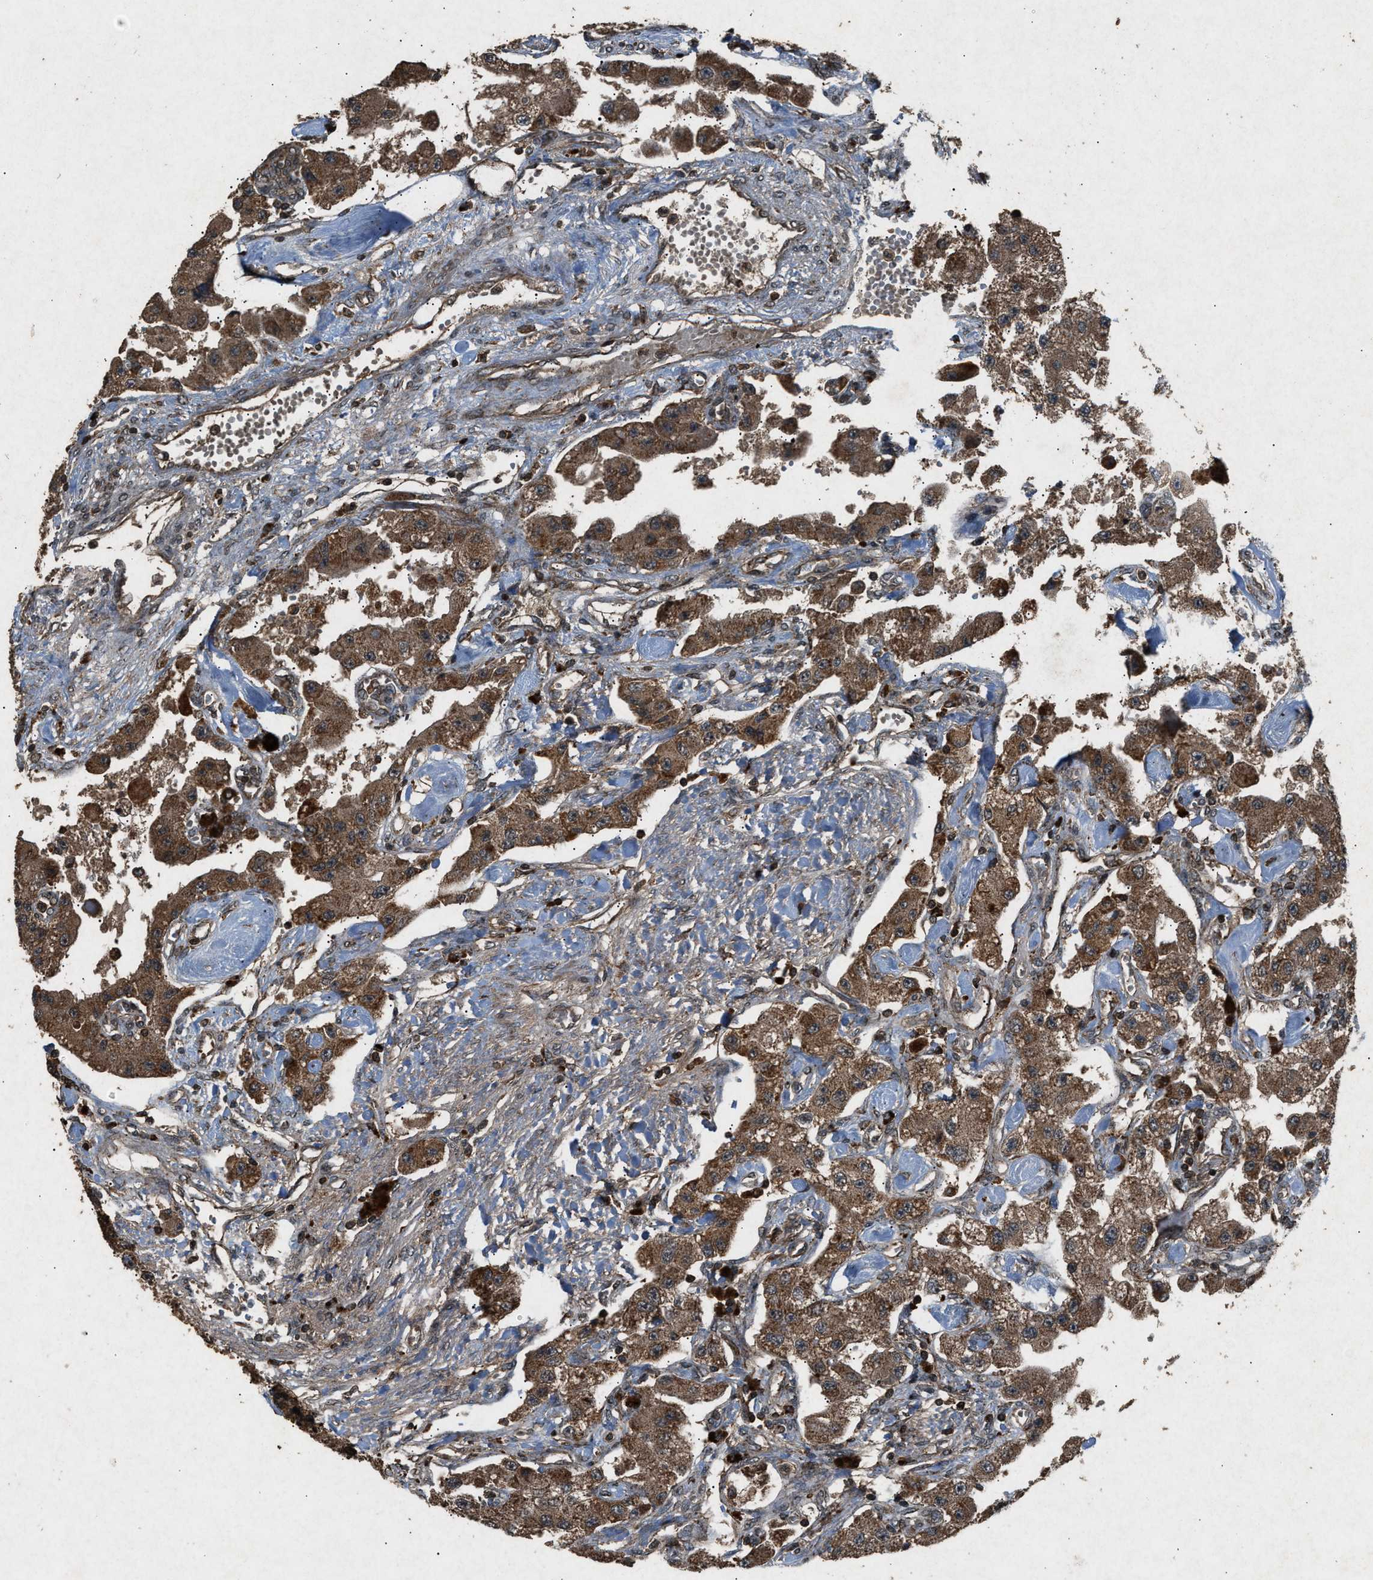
{"staining": {"intensity": "strong", "quantity": ">75%", "location": "cytoplasmic/membranous"}, "tissue": "carcinoid", "cell_type": "Tumor cells", "image_type": "cancer", "snomed": [{"axis": "morphology", "description": "Carcinoid, malignant, NOS"}, {"axis": "topography", "description": "Pancreas"}], "caption": "Protein staining shows strong cytoplasmic/membranous expression in about >75% of tumor cells in malignant carcinoid.", "gene": "OAS1", "patient": {"sex": "male", "age": 41}}